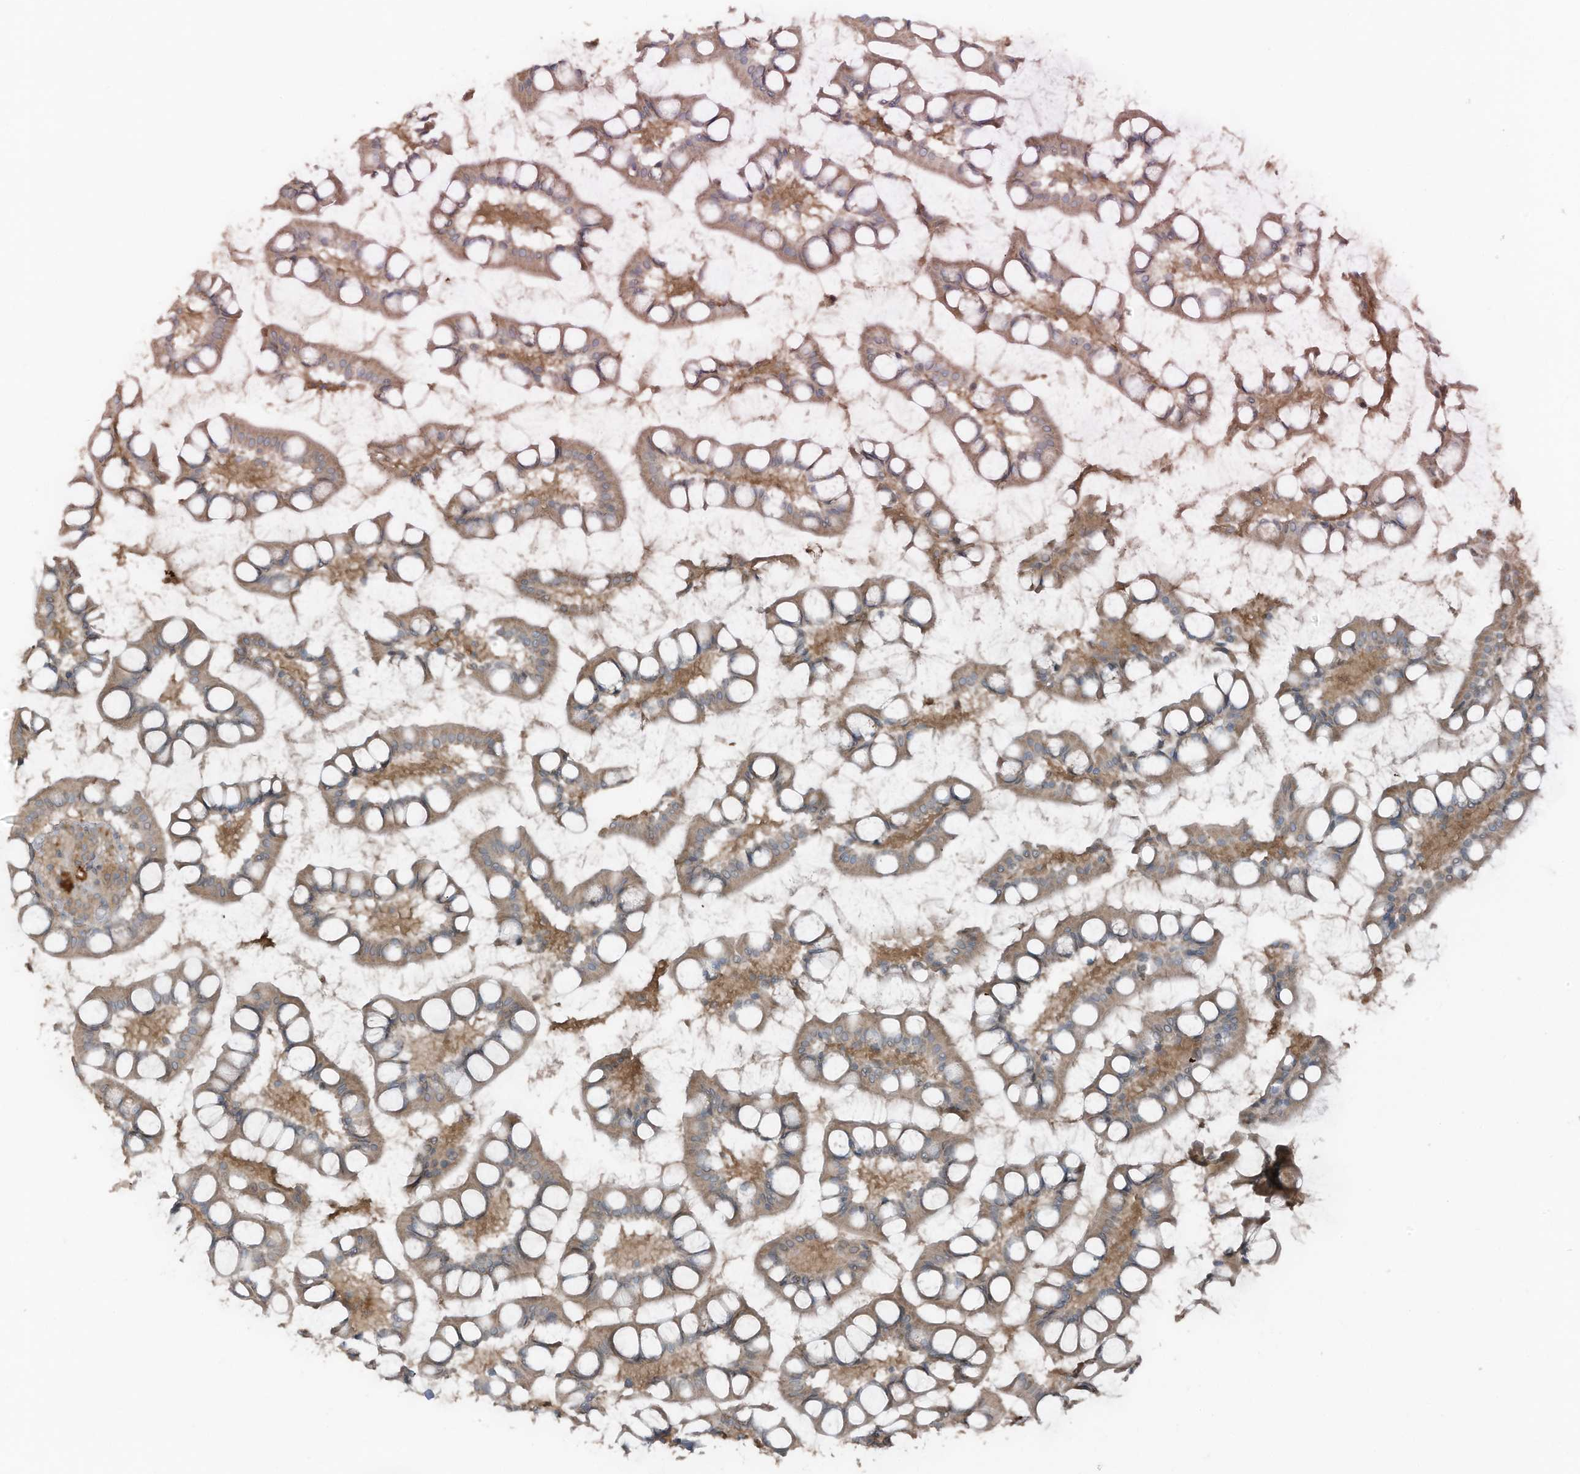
{"staining": {"intensity": "weak", "quantity": ">75%", "location": "cytoplasmic/membranous,nuclear"}, "tissue": "small intestine", "cell_type": "Glandular cells", "image_type": "normal", "snomed": [{"axis": "morphology", "description": "Normal tissue, NOS"}, {"axis": "topography", "description": "Small intestine"}], "caption": "Weak cytoplasmic/membranous,nuclear protein positivity is seen in approximately >75% of glandular cells in small intestine.", "gene": "TXNDC9", "patient": {"sex": "male", "age": 52}}